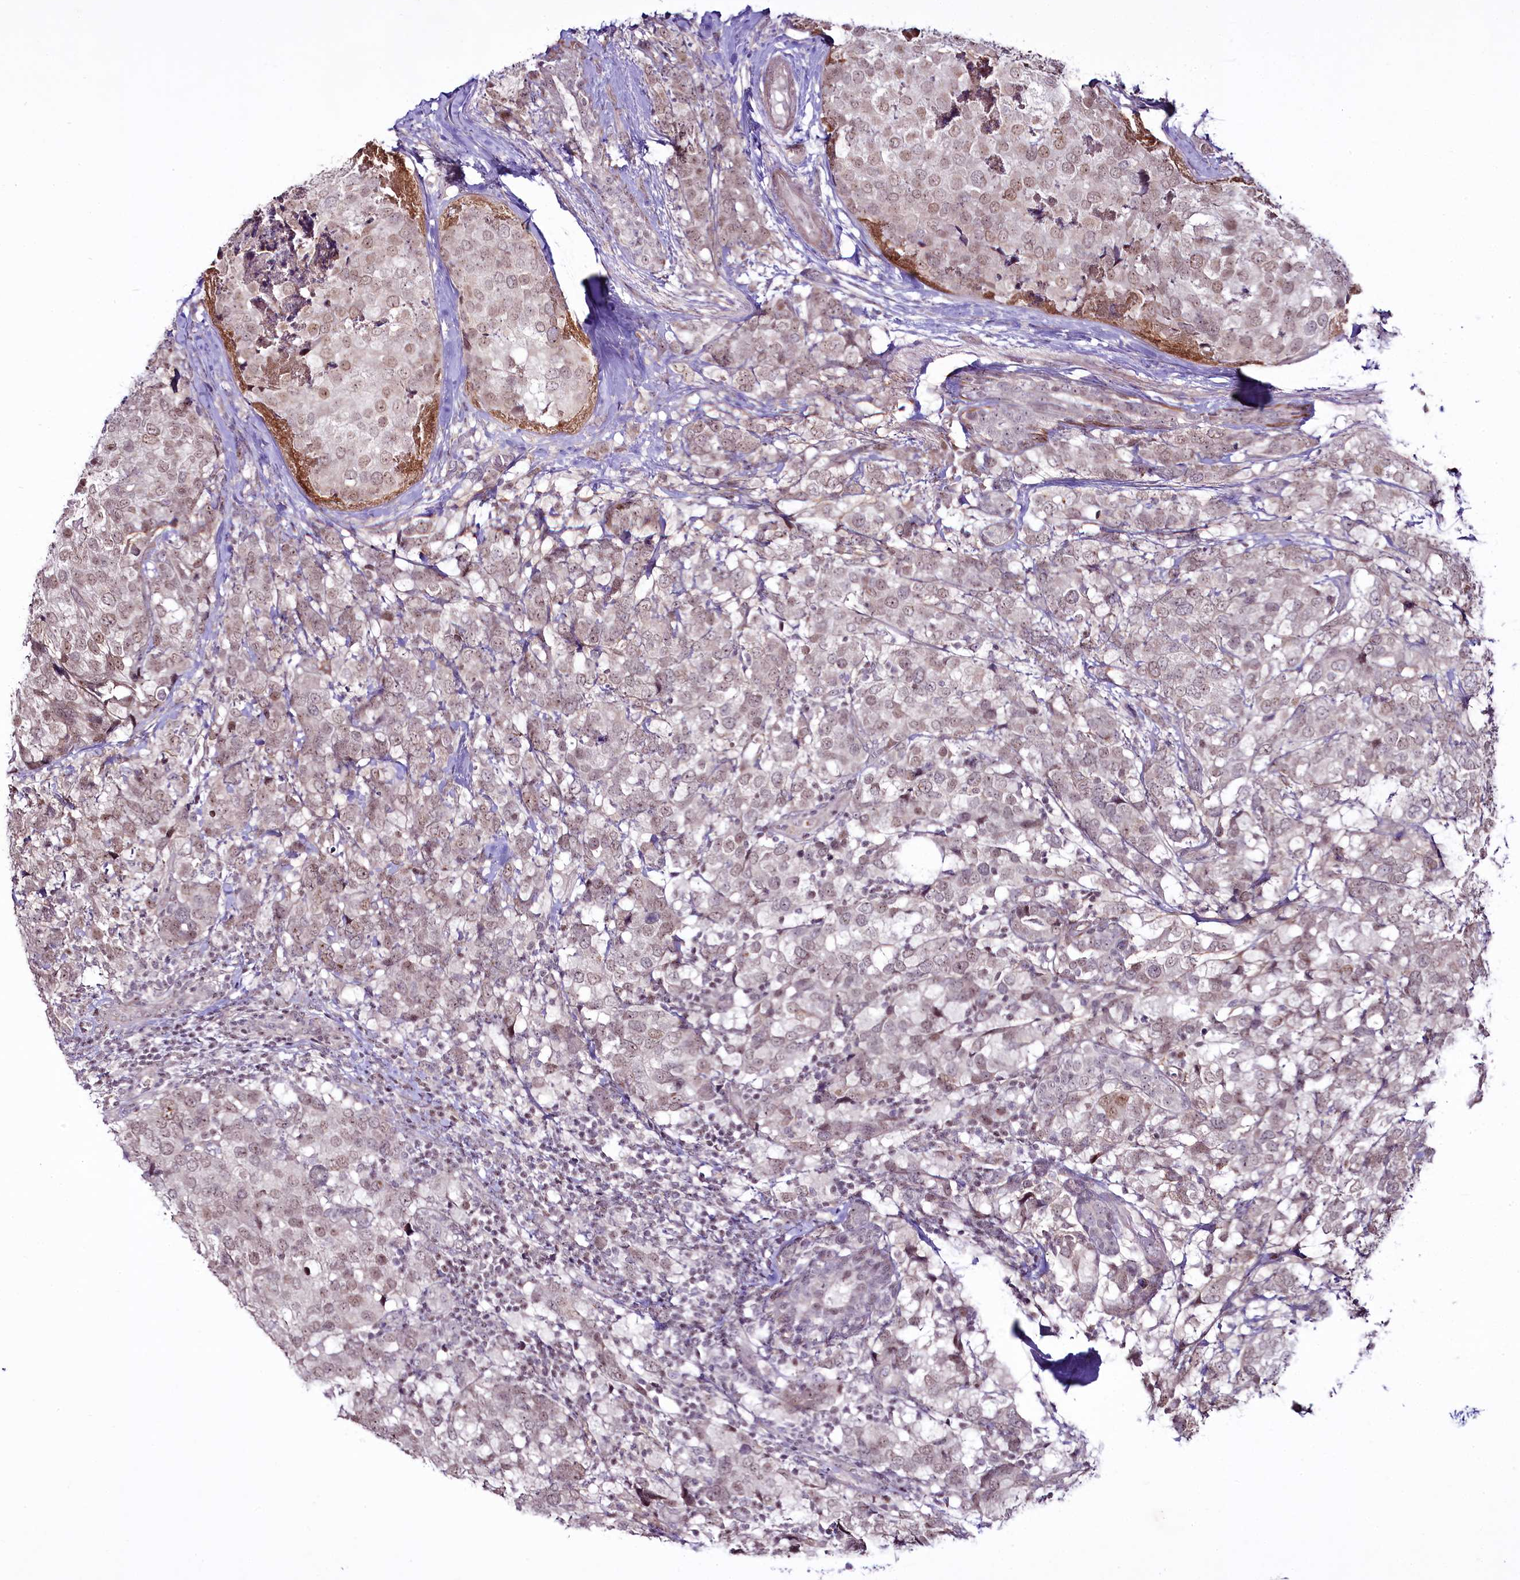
{"staining": {"intensity": "weak", "quantity": ">75%", "location": "nuclear"}, "tissue": "breast cancer", "cell_type": "Tumor cells", "image_type": "cancer", "snomed": [{"axis": "morphology", "description": "Lobular carcinoma"}, {"axis": "topography", "description": "Breast"}], "caption": "DAB immunohistochemical staining of human breast cancer (lobular carcinoma) displays weak nuclear protein positivity in approximately >75% of tumor cells.", "gene": "RSBN1", "patient": {"sex": "female", "age": 59}}